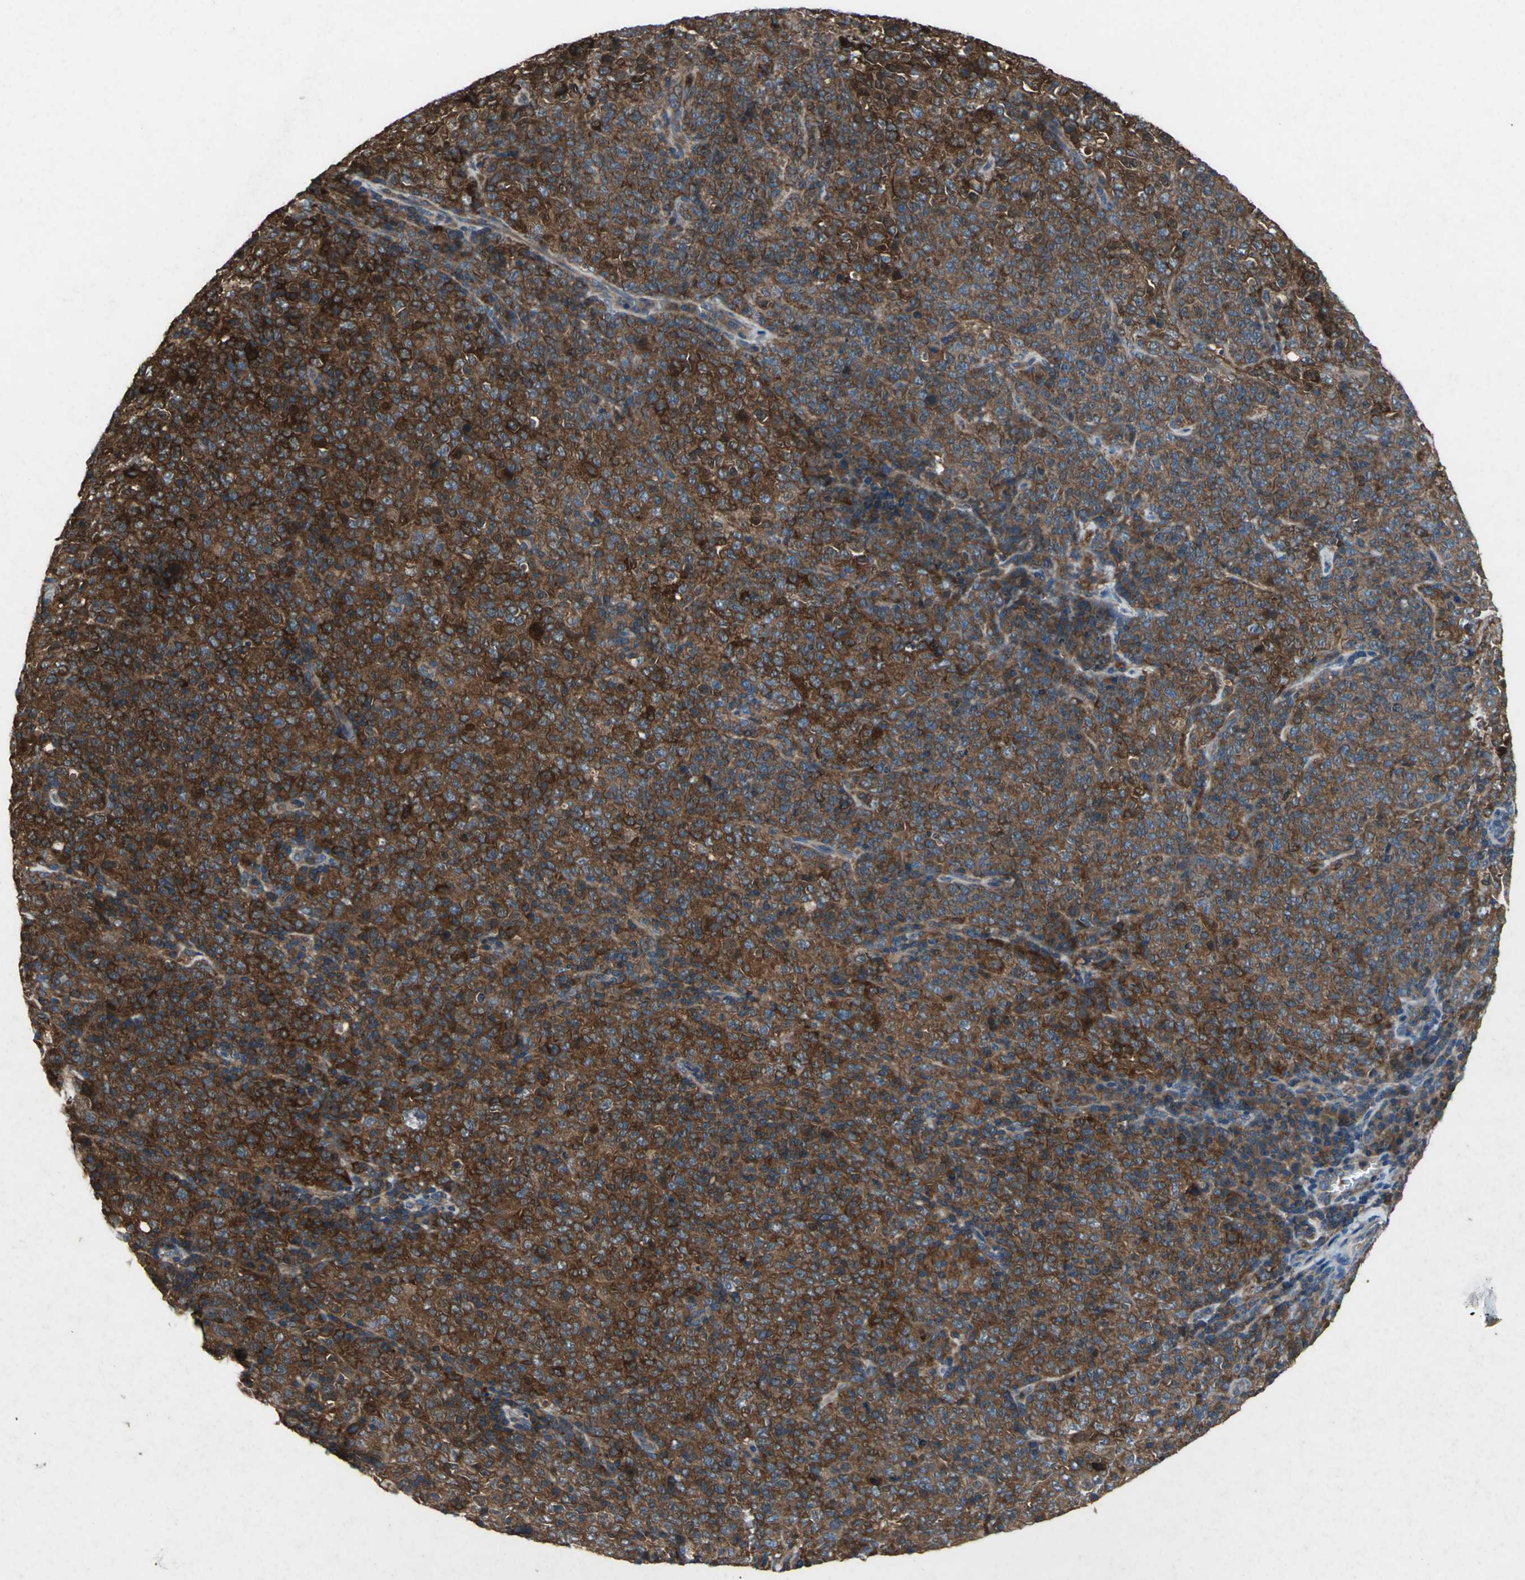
{"staining": {"intensity": "strong", "quantity": ">75%", "location": "cytoplasmic/membranous"}, "tissue": "lymphoma", "cell_type": "Tumor cells", "image_type": "cancer", "snomed": [{"axis": "morphology", "description": "Malignant lymphoma, non-Hodgkin's type, High grade"}, {"axis": "topography", "description": "Tonsil"}], "caption": "DAB immunohistochemical staining of human high-grade malignant lymphoma, non-Hodgkin's type displays strong cytoplasmic/membranous protein positivity in about >75% of tumor cells.", "gene": "CAPN1", "patient": {"sex": "female", "age": 36}}